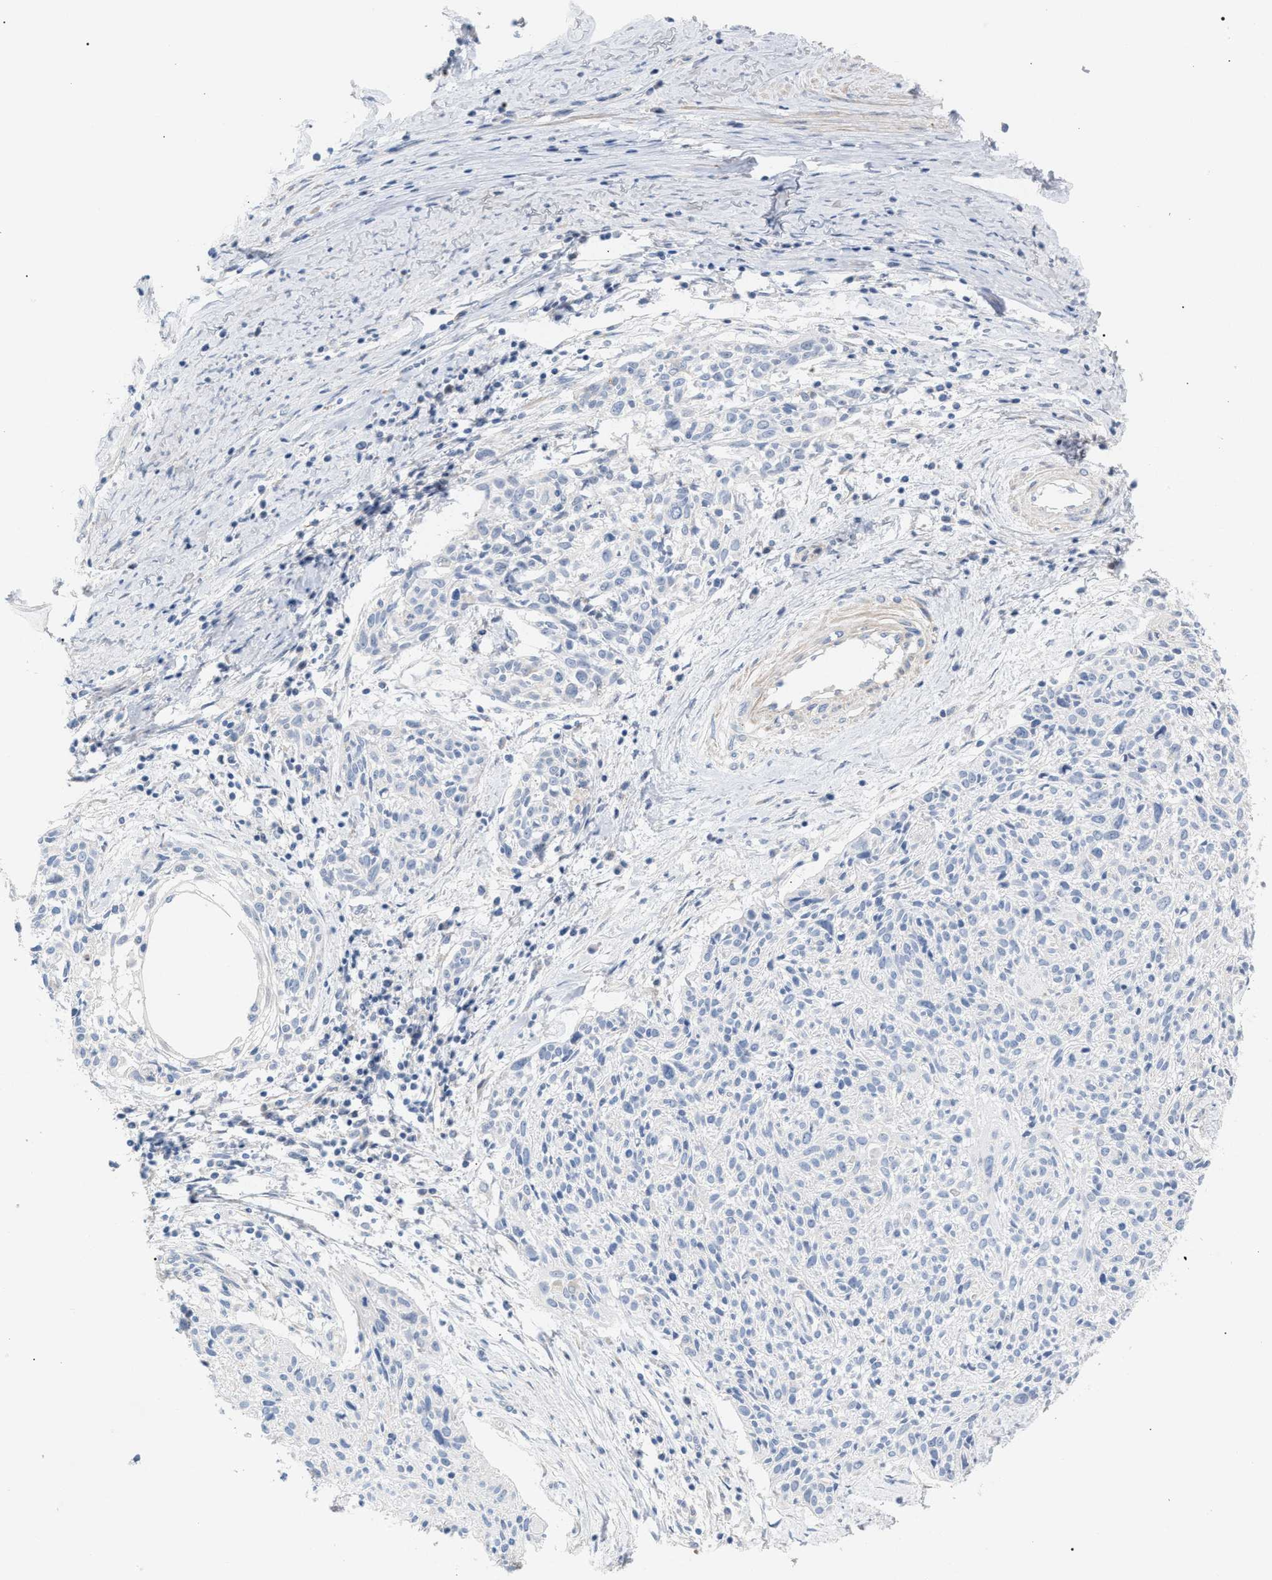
{"staining": {"intensity": "negative", "quantity": "none", "location": "none"}, "tissue": "cervical cancer", "cell_type": "Tumor cells", "image_type": "cancer", "snomed": [{"axis": "morphology", "description": "Squamous cell carcinoma, NOS"}, {"axis": "topography", "description": "Cervix"}], "caption": "This is a micrograph of immunohistochemistry staining of squamous cell carcinoma (cervical), which shows no staining in tumor cells.", "gene": "LRCH1", "patient": {"sex": "female", "age": 51}}